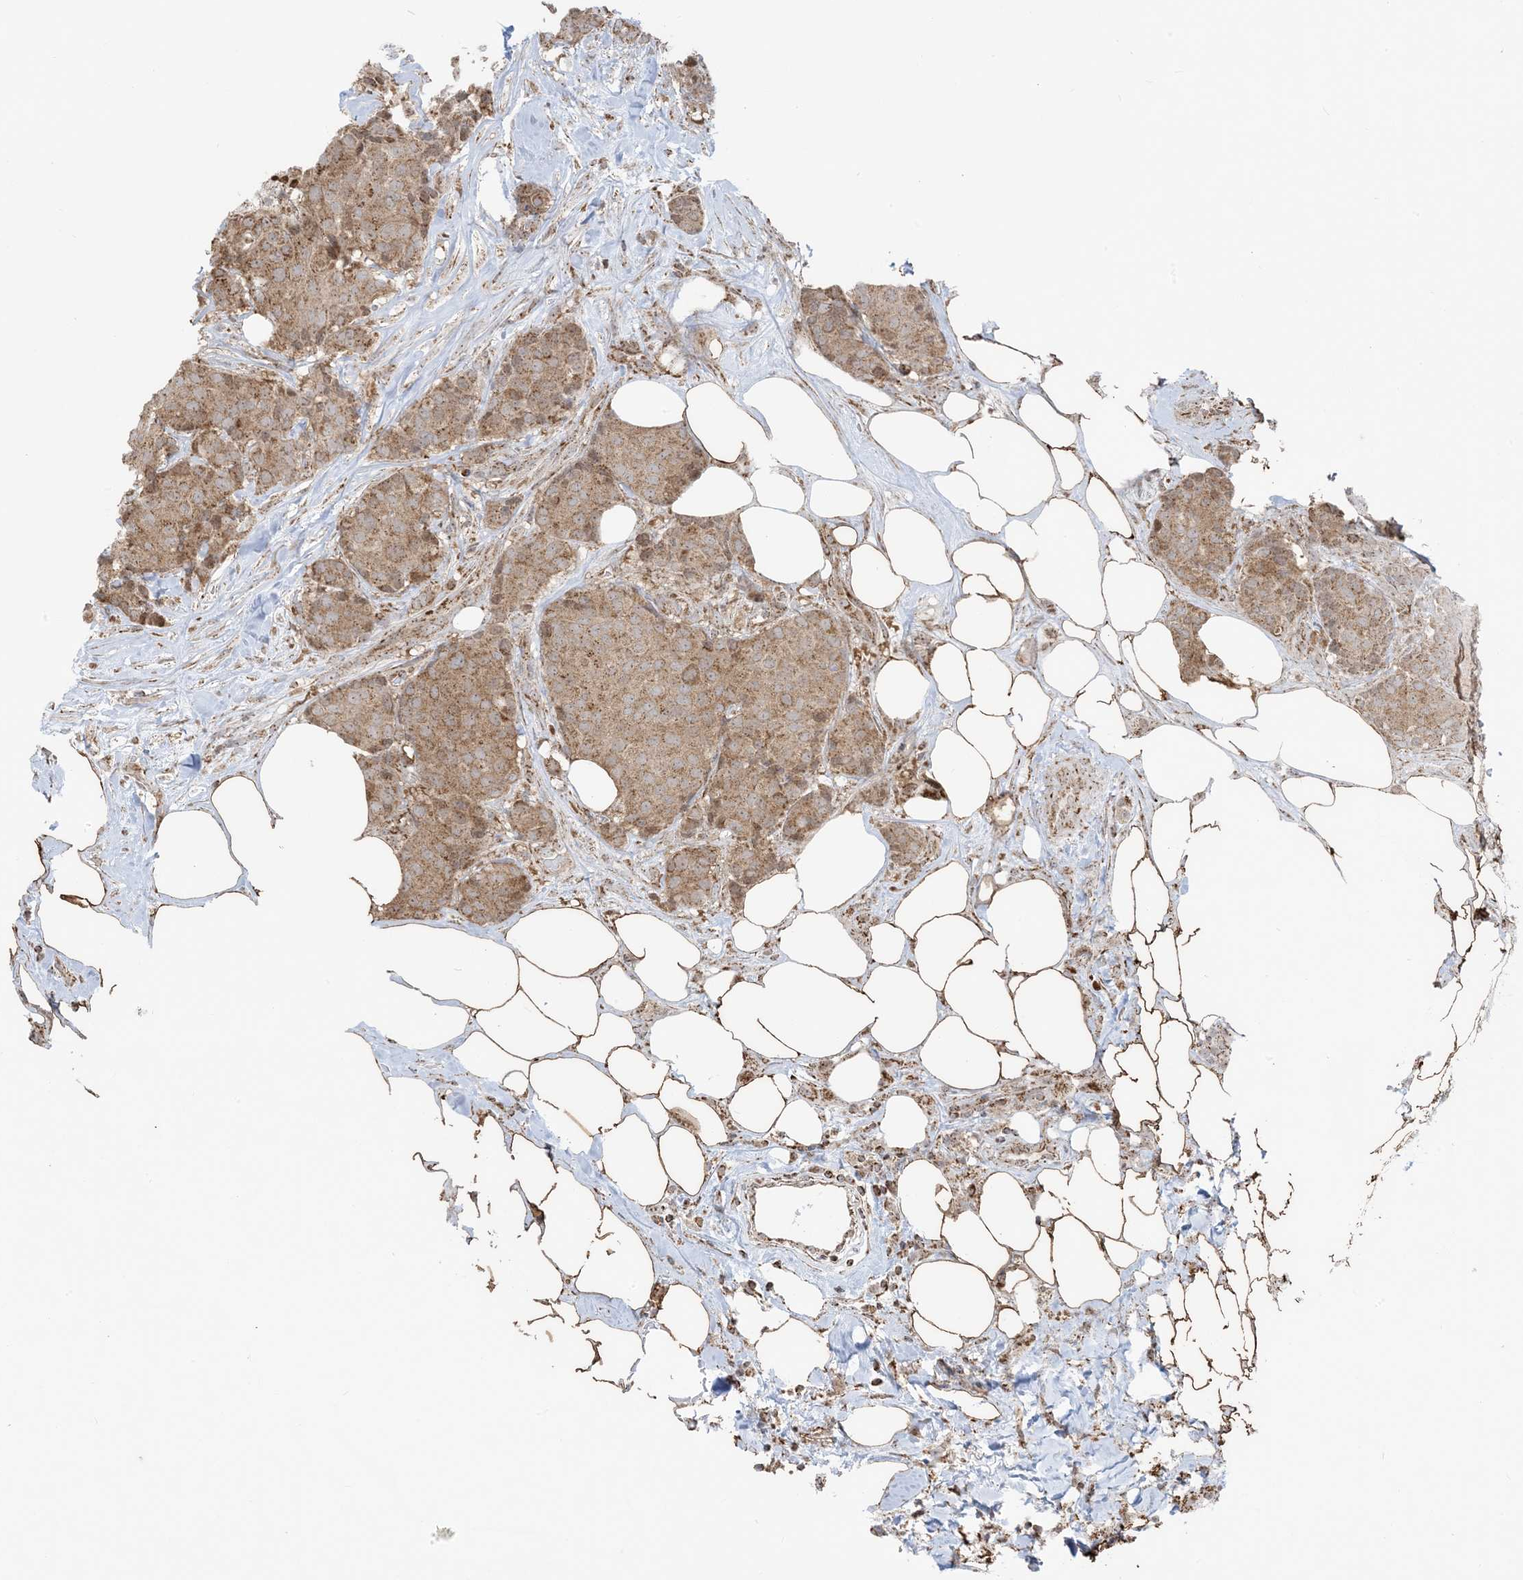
{"staining": {"intensity": "moderate", "quantity": ">75%", "location": "cytoplasmic/membranous"}, "tissue": "breast cancer", "cell_type": "Tumor cells", "image_type": "cancer", "snomed": [{"axis": "morphology", "description": "Duct carcinoma"}, {"axis": "topography", "description": "Breast"}], "caption": "High-magnification brightfield microscopy of breast cancer stained with DAB (brown) and counterstained with hematoxylin (blue). tumor cells exhibit moderate cytoplasmic/membranous expression is present in approximately>75% of cells.", "gene": "MAPKBP1", "patient": {"sex": "female", "age": 75}}